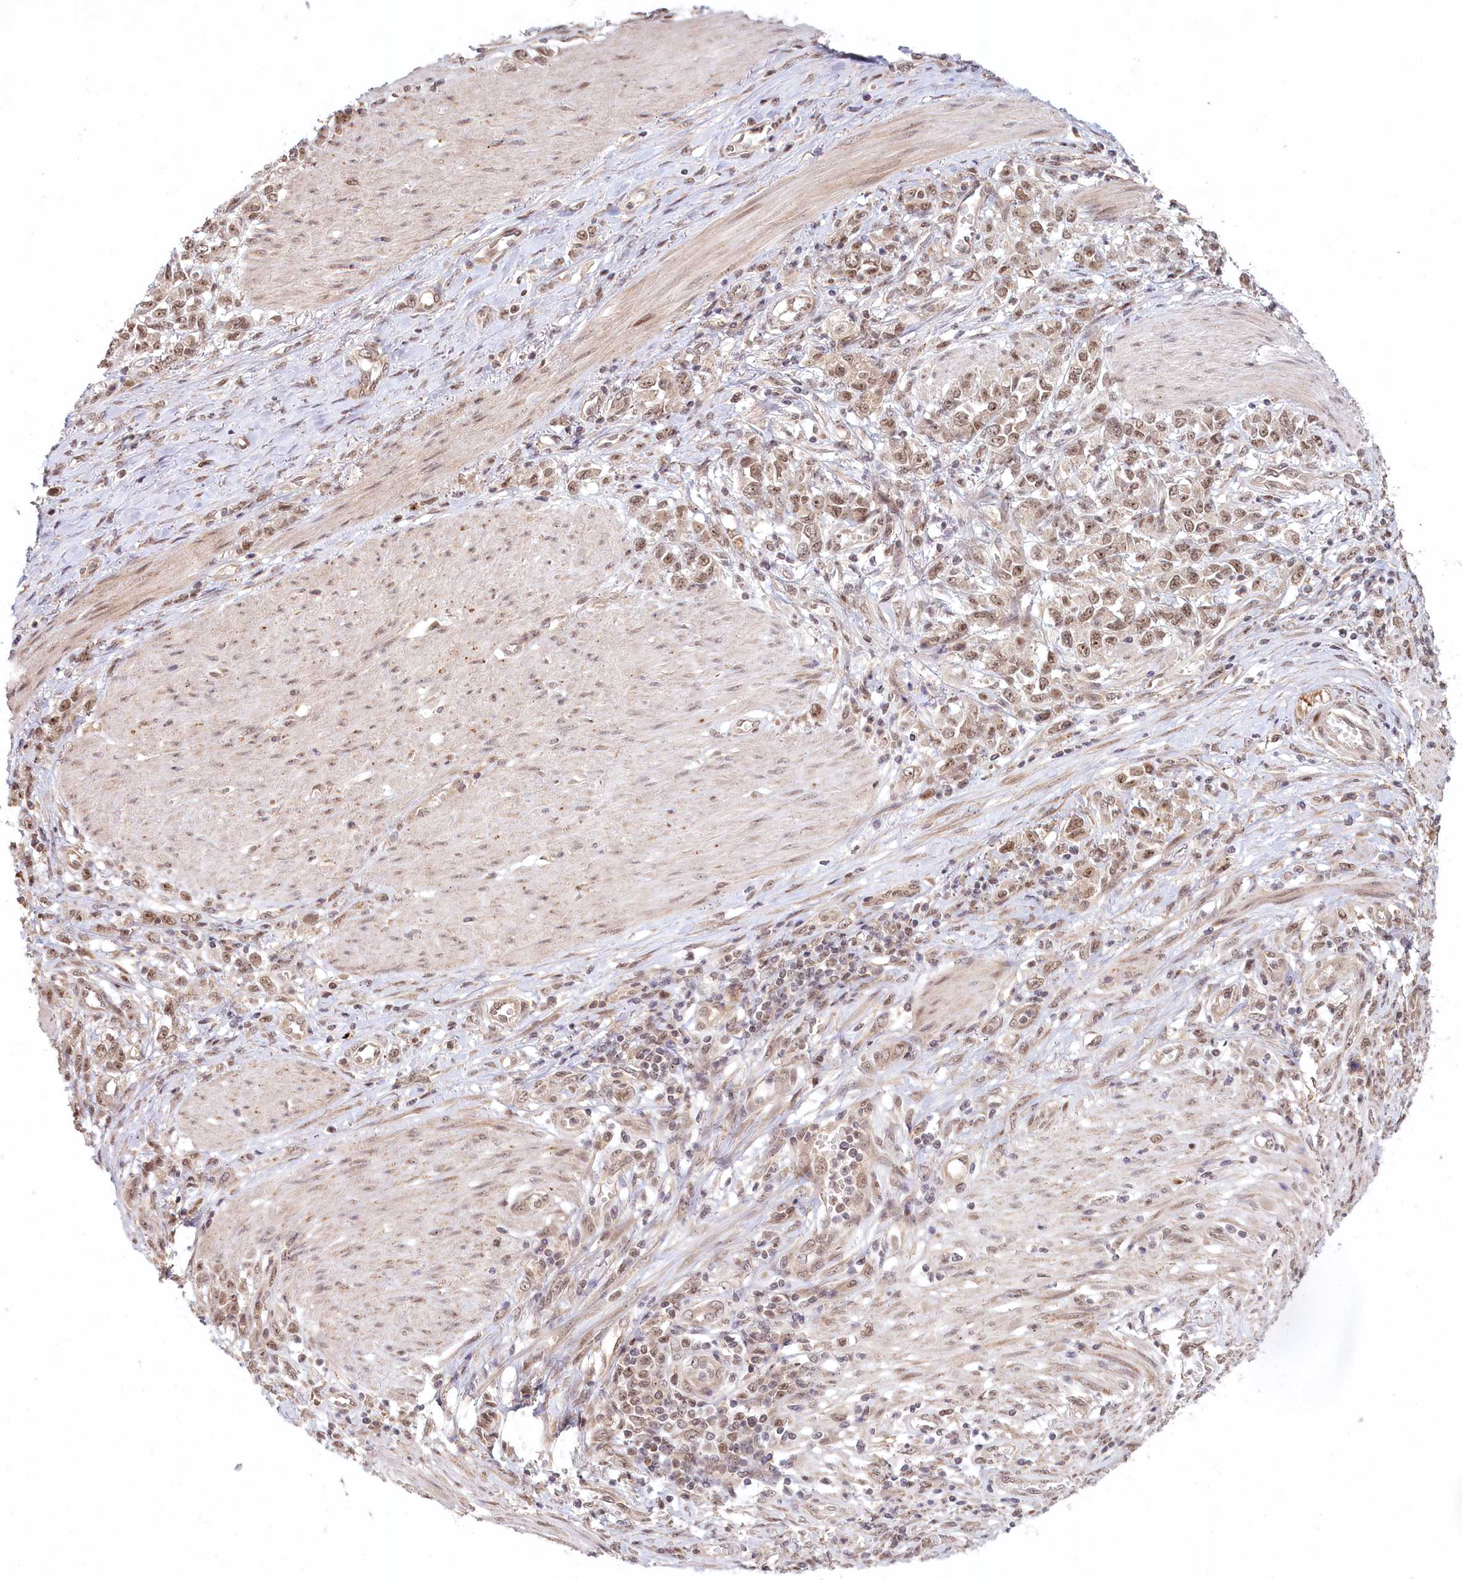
{"staining": {"intensity": "moderate", "quantity": ">75%", "location": "nuclear"}, "tissue": "stomach cancer", "cell_type": "Tumor cells", "image_type": "cancer", "snomed": [{"axis": "morphology", "description": "Adenocarcinoma, NOS"}, {"axis": "topography", "description": "Stomach"}], "caption": "Human stomach adenocarcinoma stained with a protein marker shows moderate staining in tumor cells.", "gene": "WAPL", "patient": {"sex": "female", "age": 76}}